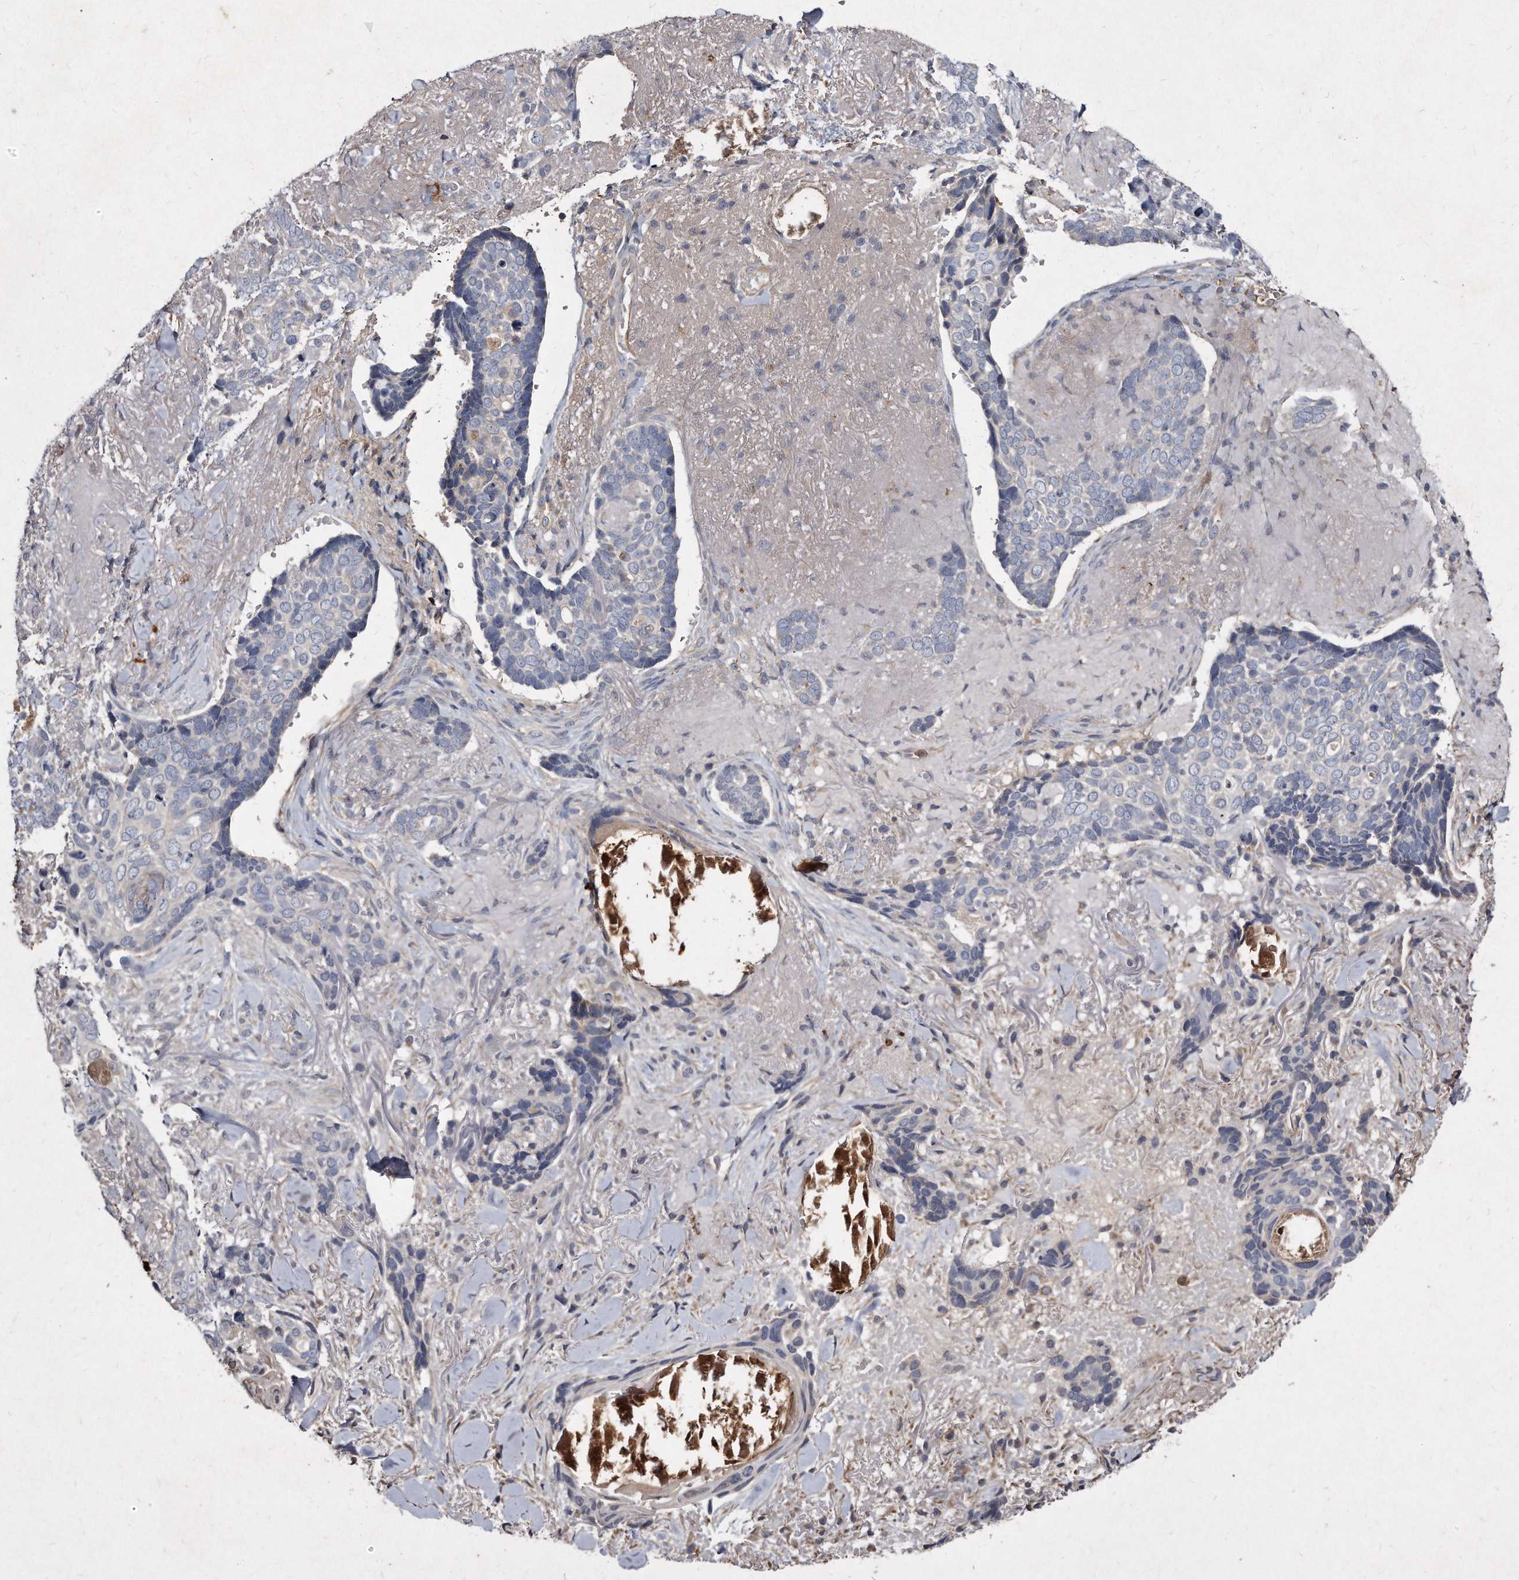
{"staining": {"intensity": "negative", "quantity": "none", "location": "none"}, "tissue": "skin cancer", "cell_type": "Tumor cells", "image_type": "cancer", "snomed": [{"axis": "morphology", "description": "Basal cell carcinoma"}, {"axis": "topography", "description": "Skin"}], "caption": "There is no significant staining in tumor cells of skin cancer (basal cell carcinoma). (Immunohistochemistry, brightfield microscopy, high magnification).", "gene": "KLHDC3", "patient": {"sex": "female", "age": 82}}